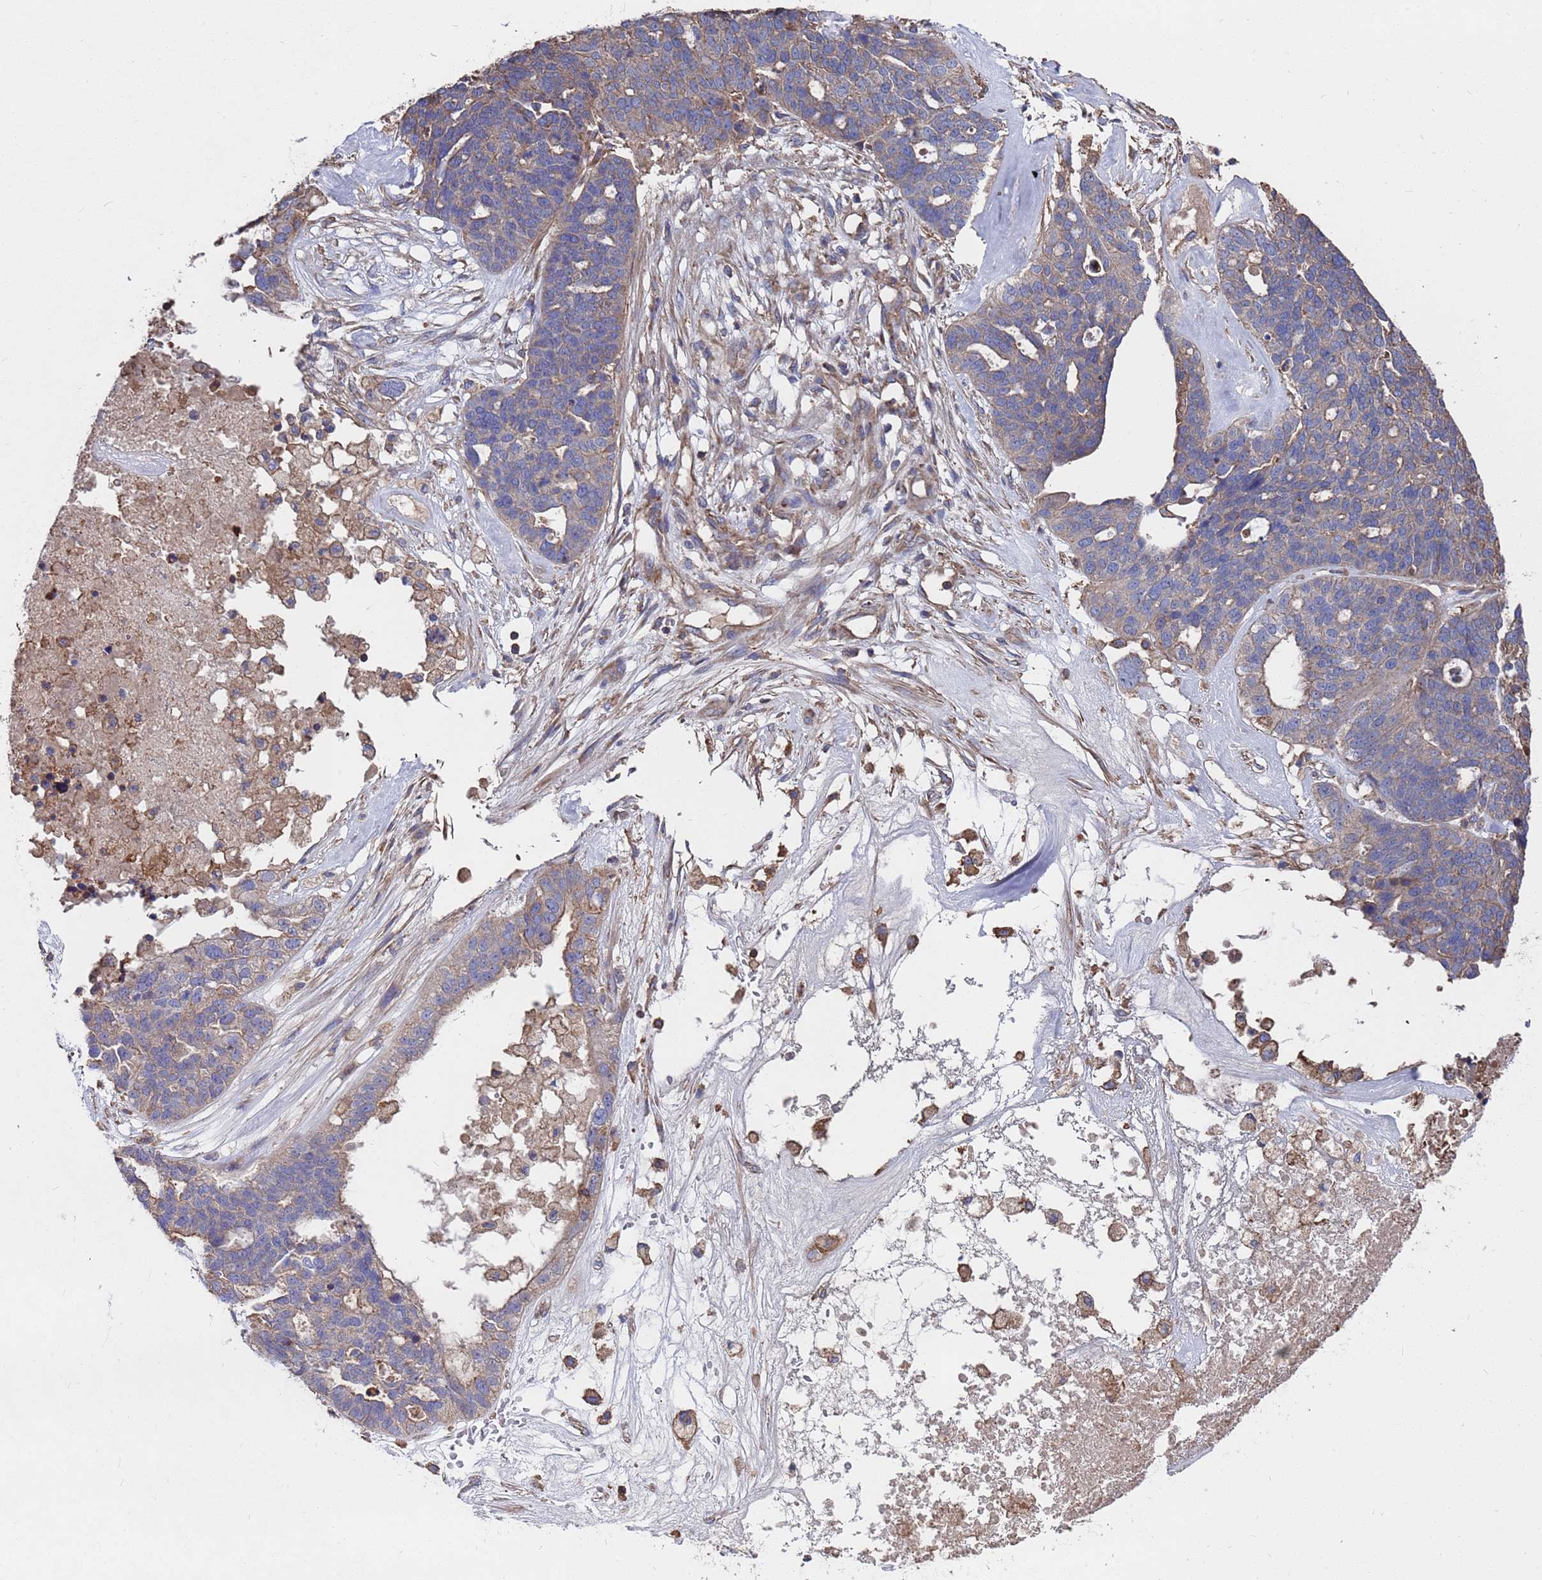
{"staining": {"intensity": "weak", "quantity": "<25%", "location": "cytoplasmic/membranous"}, "tissue": "ovarian cancer", "cell_type": "Tumor cells", "image_type": "cancer", "snomed": [{"axis": "morphology", "description": "Cystadenocarcinoma, serous, NOS"}, {"axis": "topography", "description": "Ovary"}], "caption": "Immunohistochemistry of human ovarian serous cystadenocarcinoma displays no expression in tumor cells. Brightfield microscopy of IHC stained with DAB (3,3'-diaminobenzidine) (brown) and hematoxylin (blue), captured at high magnification.", "gene": "PYCR1", "patient": {"sex": "female", "age": 59}}